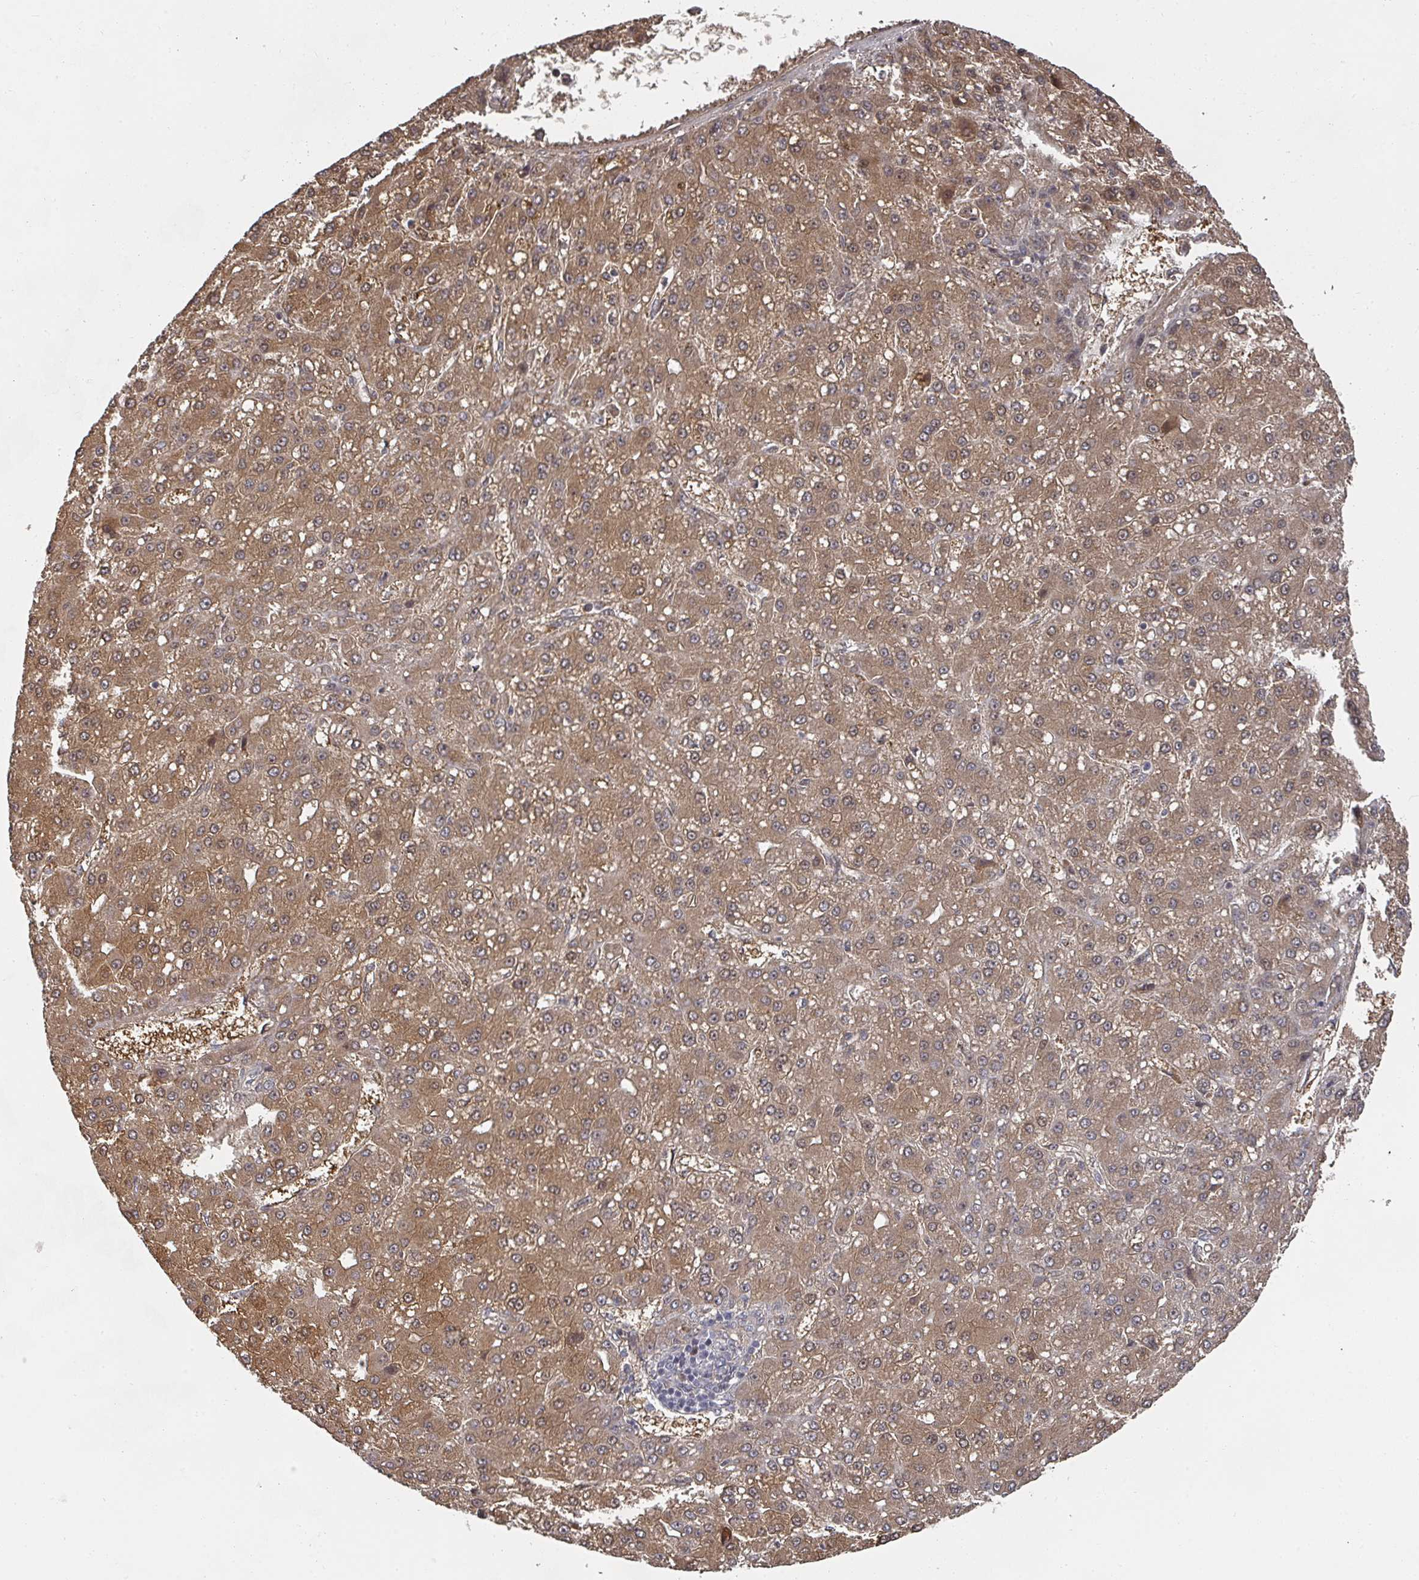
{"staining": {"intensity": "moderate", "quantity": ">75%", "location": "cytoplasmic/membranous"}, "tissue": "liver cancer", "cell_type": "Tumor cells", "image_type": "cancer", "snomed": [{"axis": "morphology", "description": "Carcinoma, Hepatocellular, NOS"}, {"axis": "topography", "description": "Liver"}], "caption": "Immunohistochemical staining of liver hepatocellular carcinoma demonstrates medium levels of moderate cytoplasmic/membranous positivity in approximately >75% of tumor cells.", "gene": "KIF1C", "patient": {"sex": "male", "age": 67}}